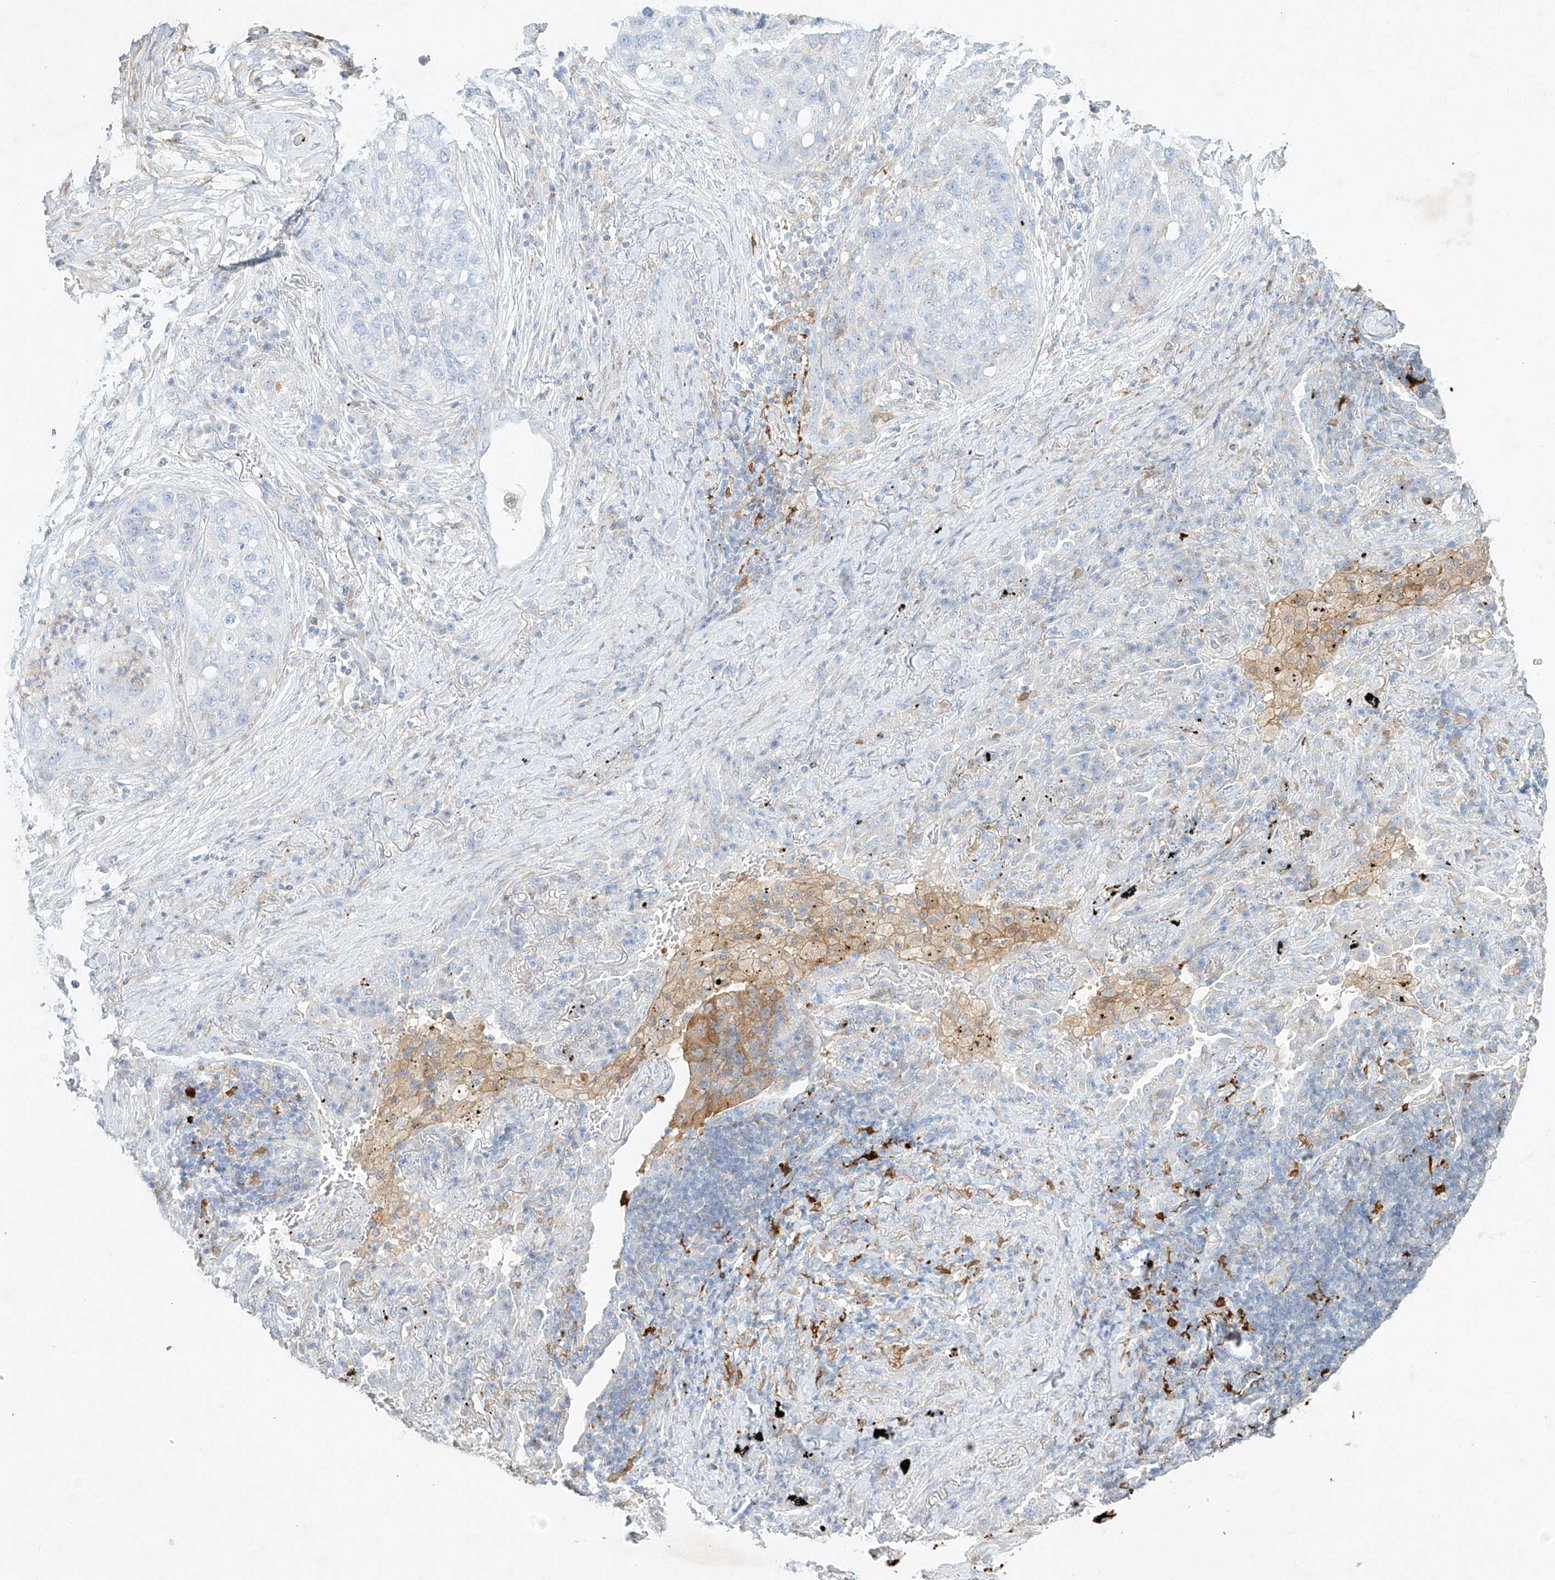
{"staining": {"intensity": "negative", "quantity": "none", "location": "none"}, "tissue": "lung cancer", "cell_type": "Tumor cells", "image_type": "cancer", "snomed": [{"axis": "morphology", "description": "Squamous cell carcinoma, NOS"}, {"axis": "topography", "description": "Lung"}], "caption": "DAB immunohistochemical staining of squamous cell carcinoma (lung) demonstrates no significant staining in tumor cells.", "gene": "PLEK", "patient": {"sex": "female", "age": 63}}